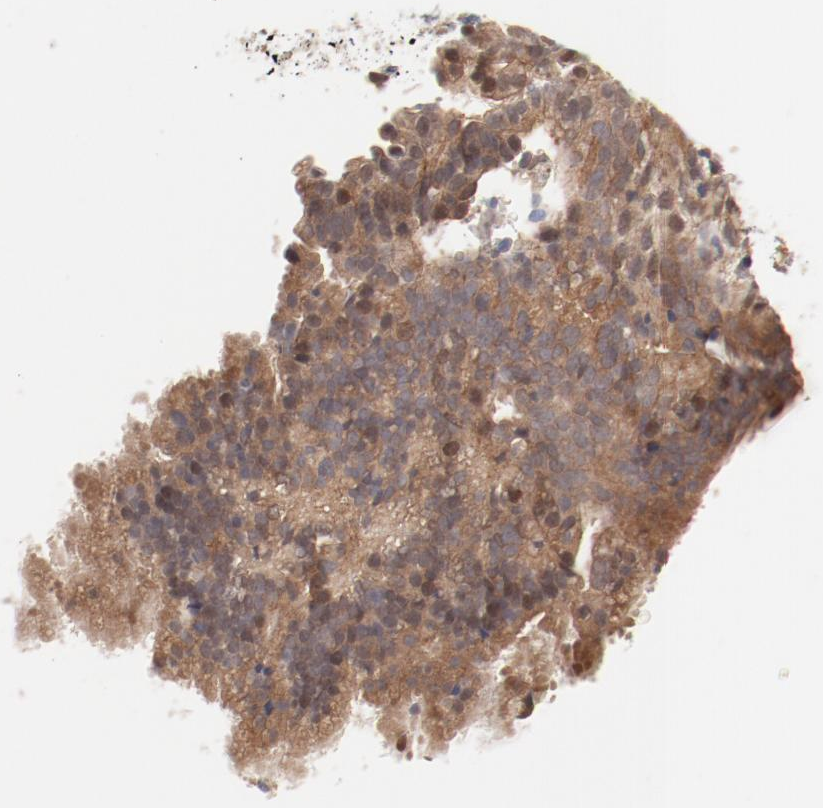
{"staining": {"intensity": "negative", "quantity": "none", "location": "none"}, "tissue": "endometrium", "cell_type": "Cells in endometrial stroma", "image_type": "normal", "snomed": [{"axis": "morphology", "description": "Normal tissue, NOS"}, {"axis": "topography", "description": "Endometrium"}], "caption": "Endometrium stained for a protein using IHC reveals no staining cells in endometrial stroma.", "gene": "PITPNM2", "patient": {"sex": "female", "age": 57}}